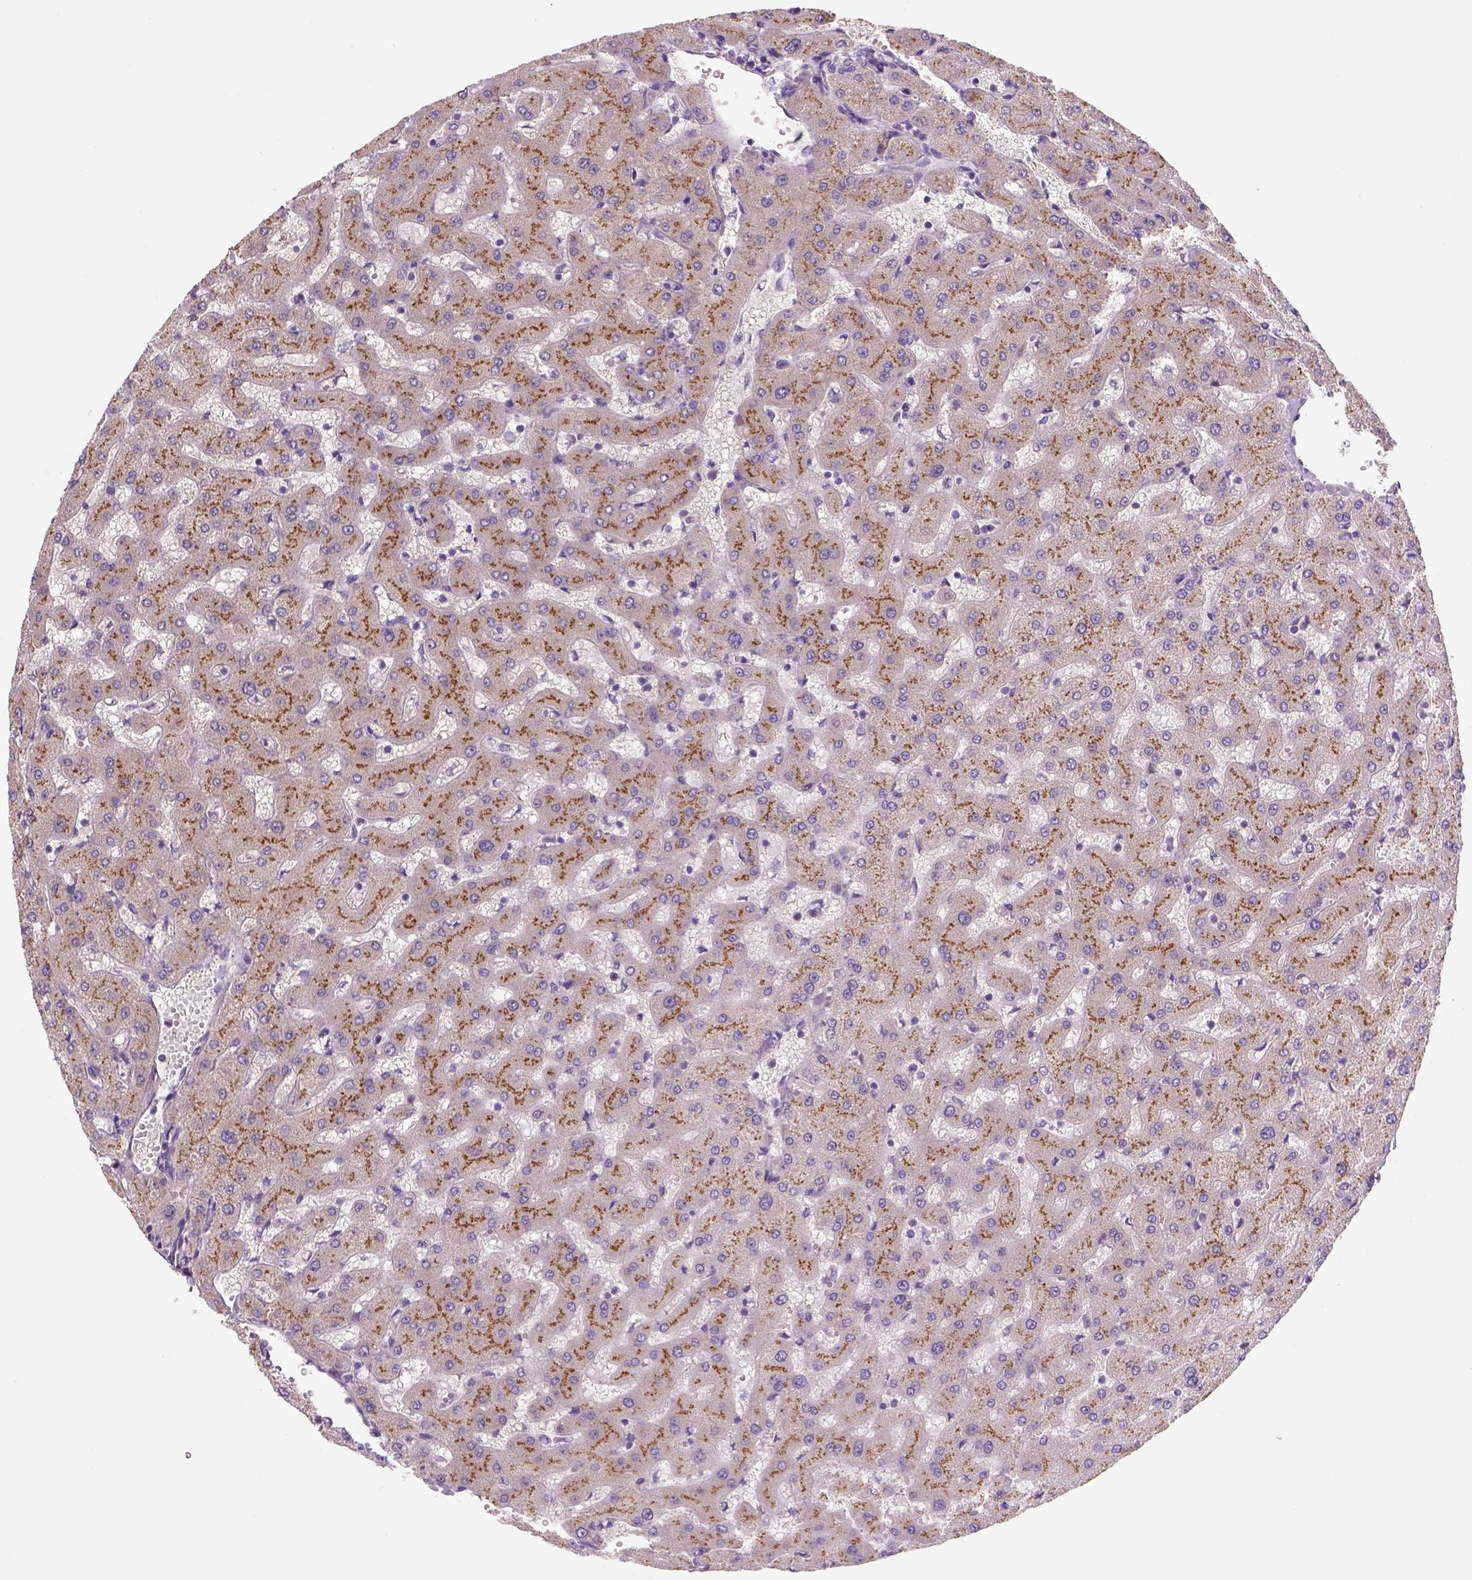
{"staining": {"intensity": "weak", "quantity": "<25%", "location": "cytoplasmic/membranous"}, "tissue": "liver", "cell_type": "Cholangiocytes", "image_type": "normal", "snomed": [{"axis": "morphology", "description": "Normal tissue, NOS"}, {"axis": "topography", "description": "Liver"}], "caption": "Cholangiocytes are negative for protein expression in benign human liver. (DAB immunohistochemistry (IHC) with hematoxylin counter stain).", "gene": "WARS2", "patient": {"sex": "female", "age": 63}}